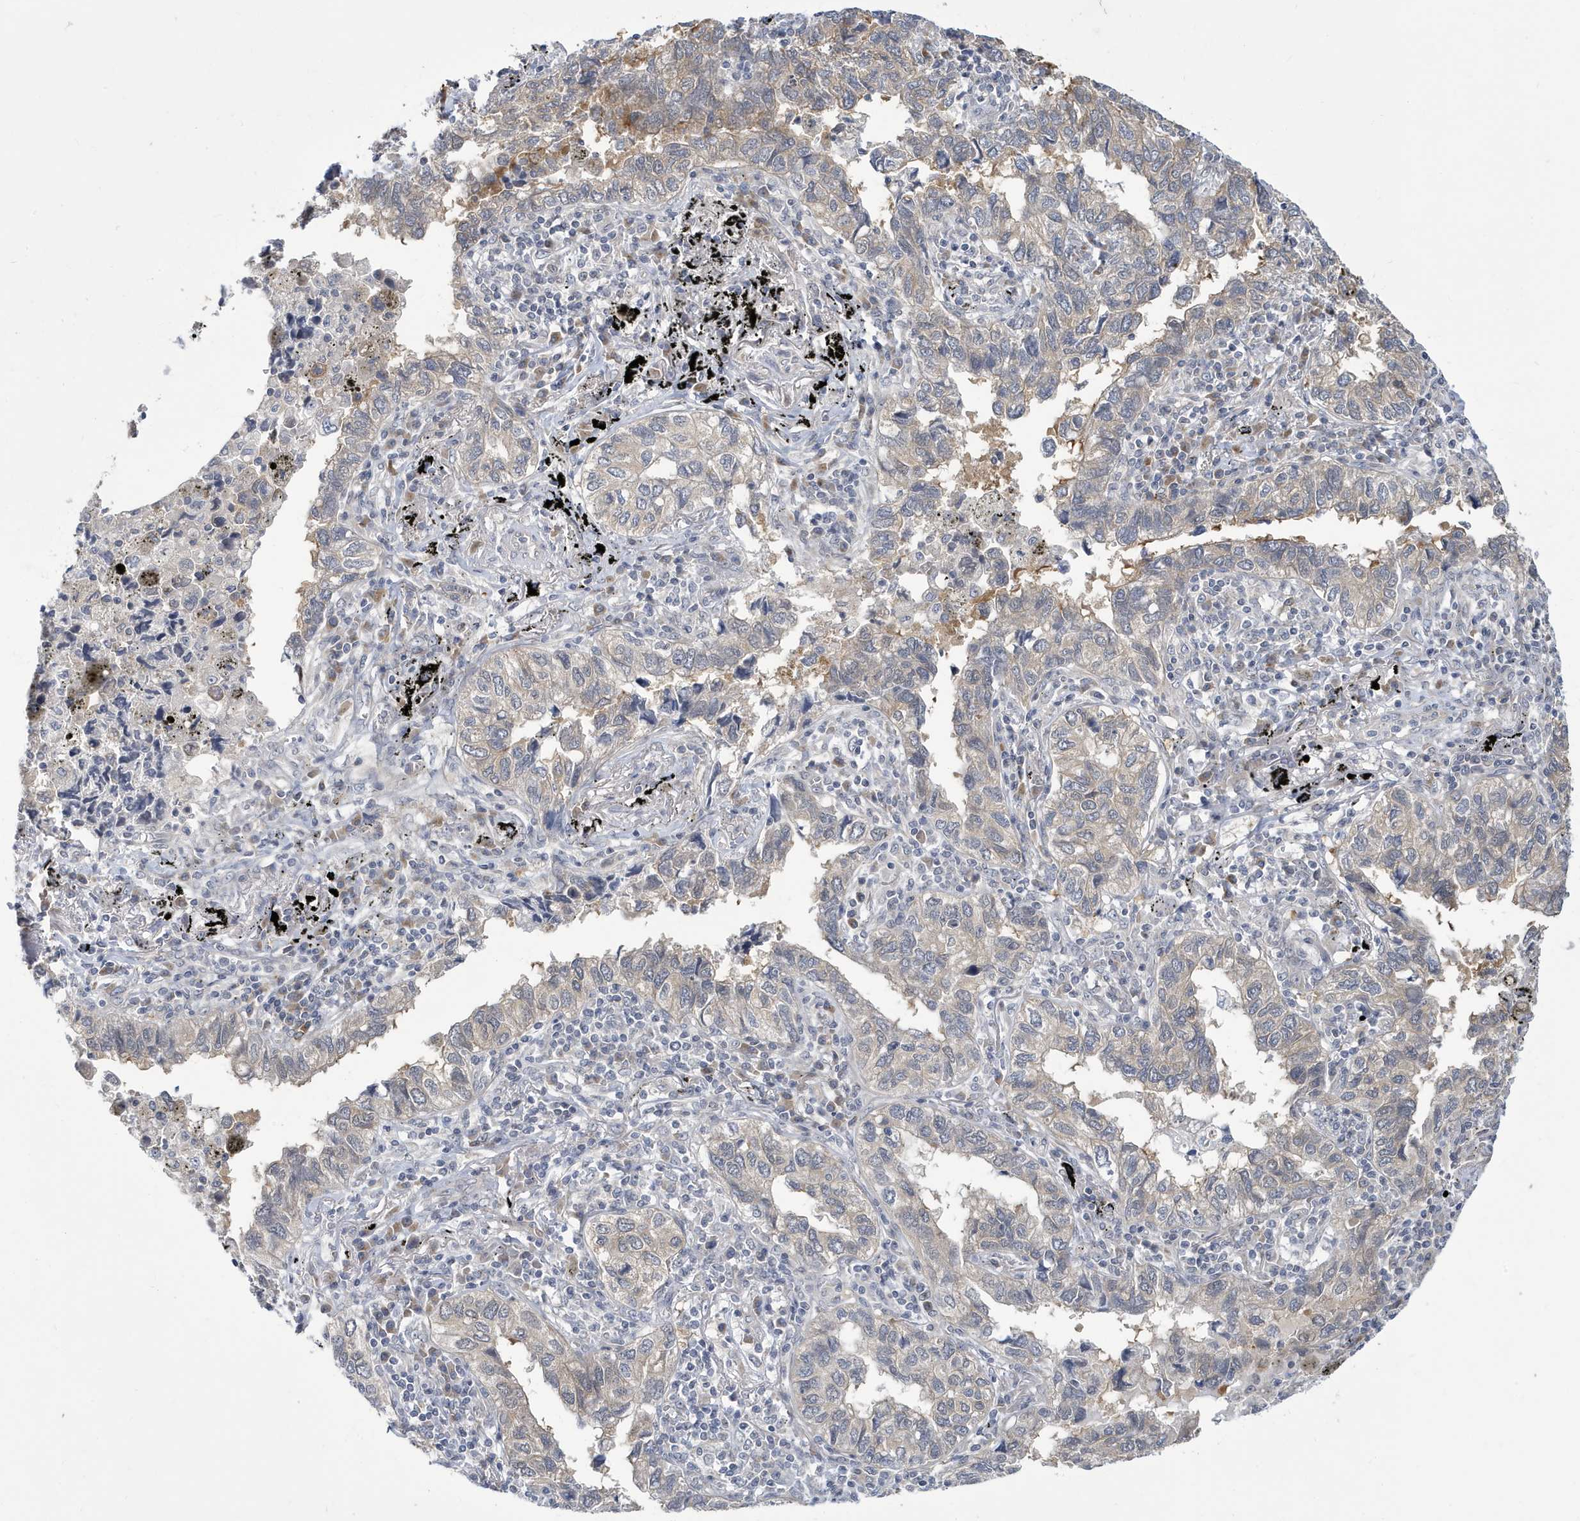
{"staining": {"intensity": "weak", "quantity": "<25%", "location": "cytoplasmic/membranous"}, "tissue": "lung cancer", "cell_type": "Tumor cells", "image_type": "cancer", "snomed": [{"axis": "morphology", "description": "Adenocarcinoma, NOS"}, {"axis": "topography", "description": "Lung"}], "caption": "A high-resolution histopathology image shows immunohistochemistry staining of lung cancer, which shows no significant expression in tumor cells.", "gene": "ZNF654", "patient": {"sex": "male", "age": 65}}